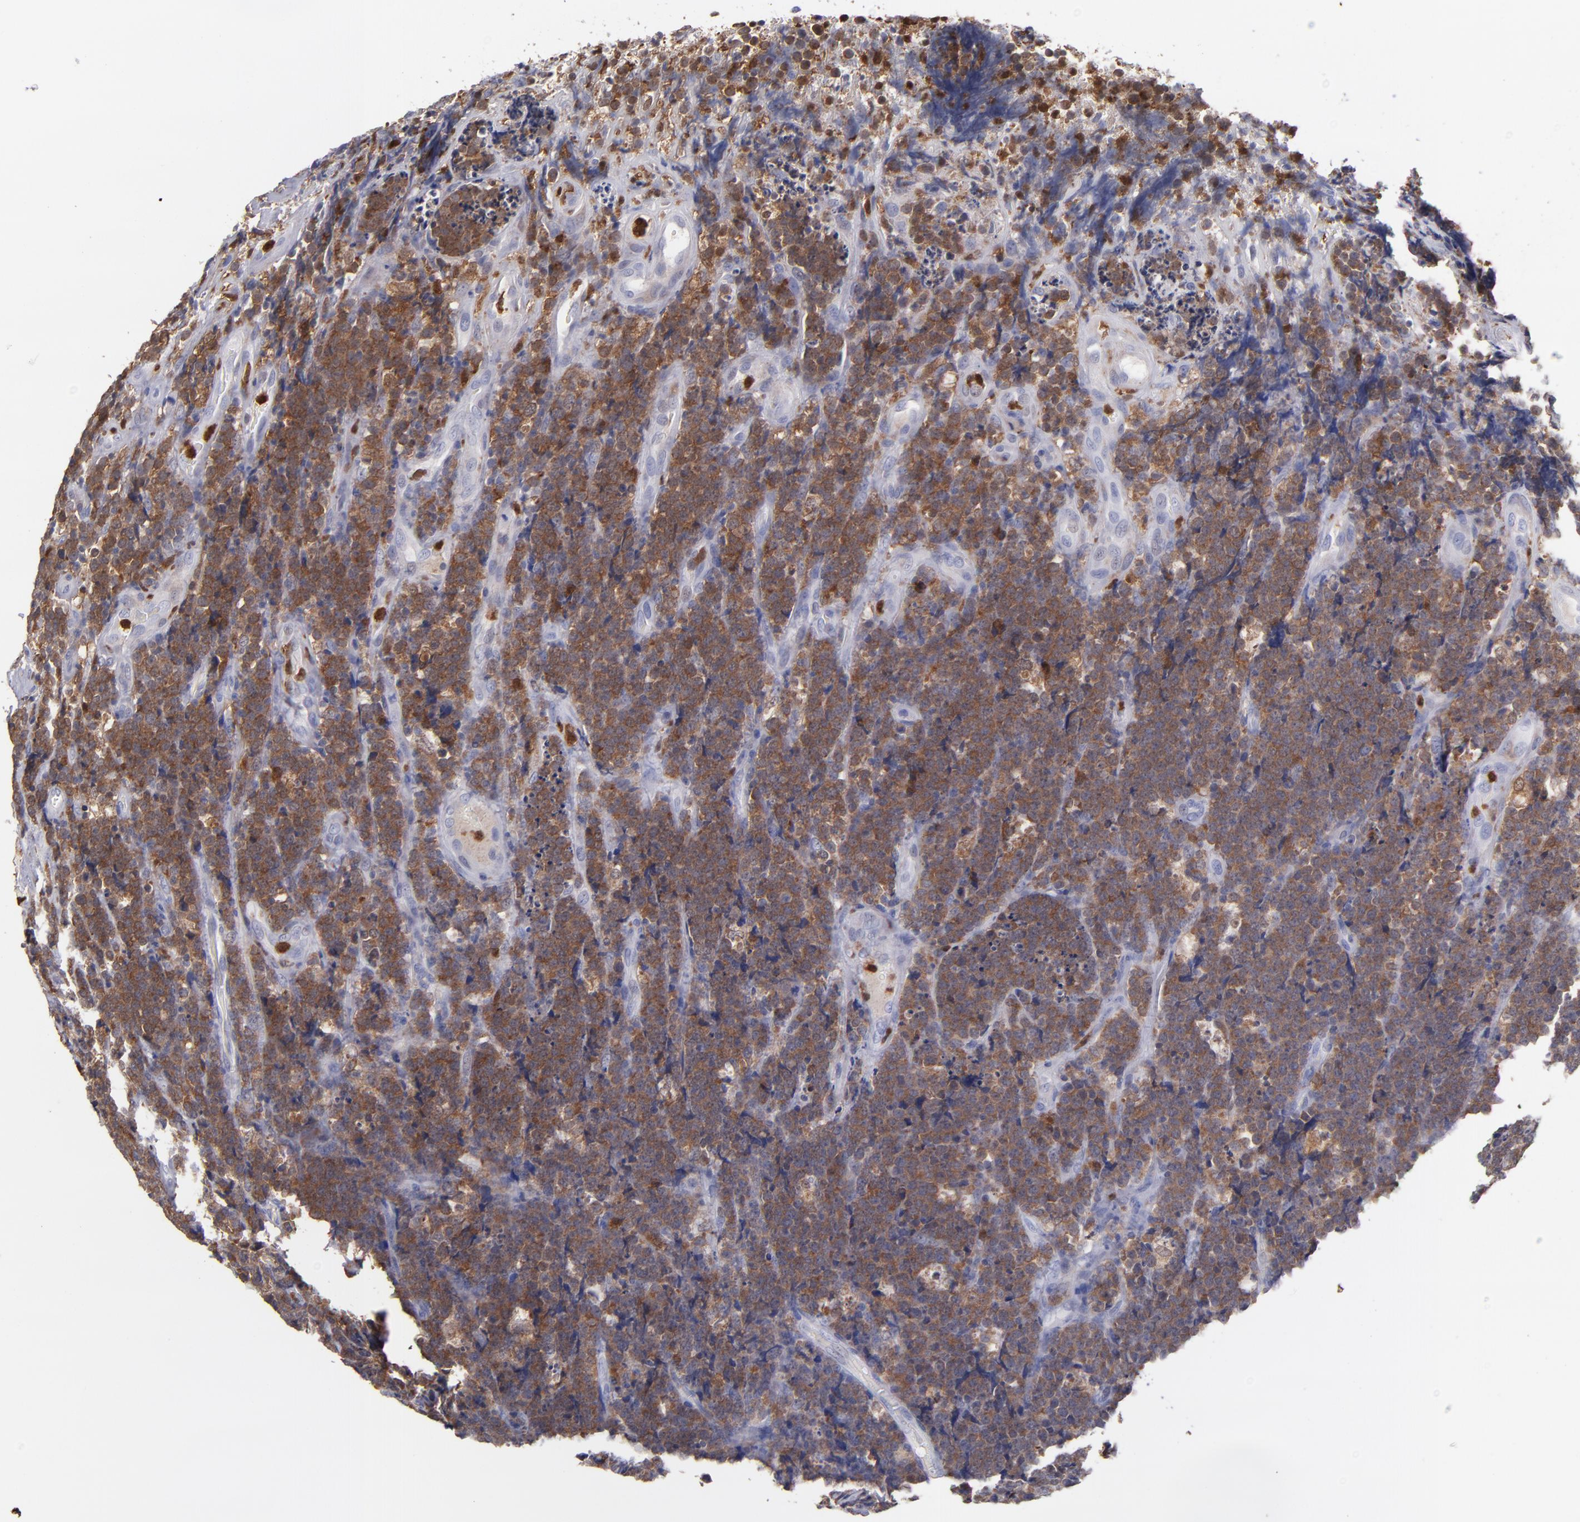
{"staining": {"intensity": "strong", "quantity": ">75%", "location": "cytoplasmic/membranous"}, "tissue": "lymphoma", "cell_type": "Tumor cells", "image_type": "cancer", "snomed": [{"axis": "morphology", "description": "Malignant lymphoma, non-Hodgkin's type, High grade"}, {"axis": "topography", "description": "Small intestine"}, {"axis": "topography", "description": "Colon"}], "caption": "An immunohistochemistry photomicrograph of neoplastic tissue is shown. Protein staining in brown labels strong cytoplasmic/membranous positivity in lymphoma within tumor cells.", "gene": "PRKCD", "patient": {"sex": "male", "age": 8}}